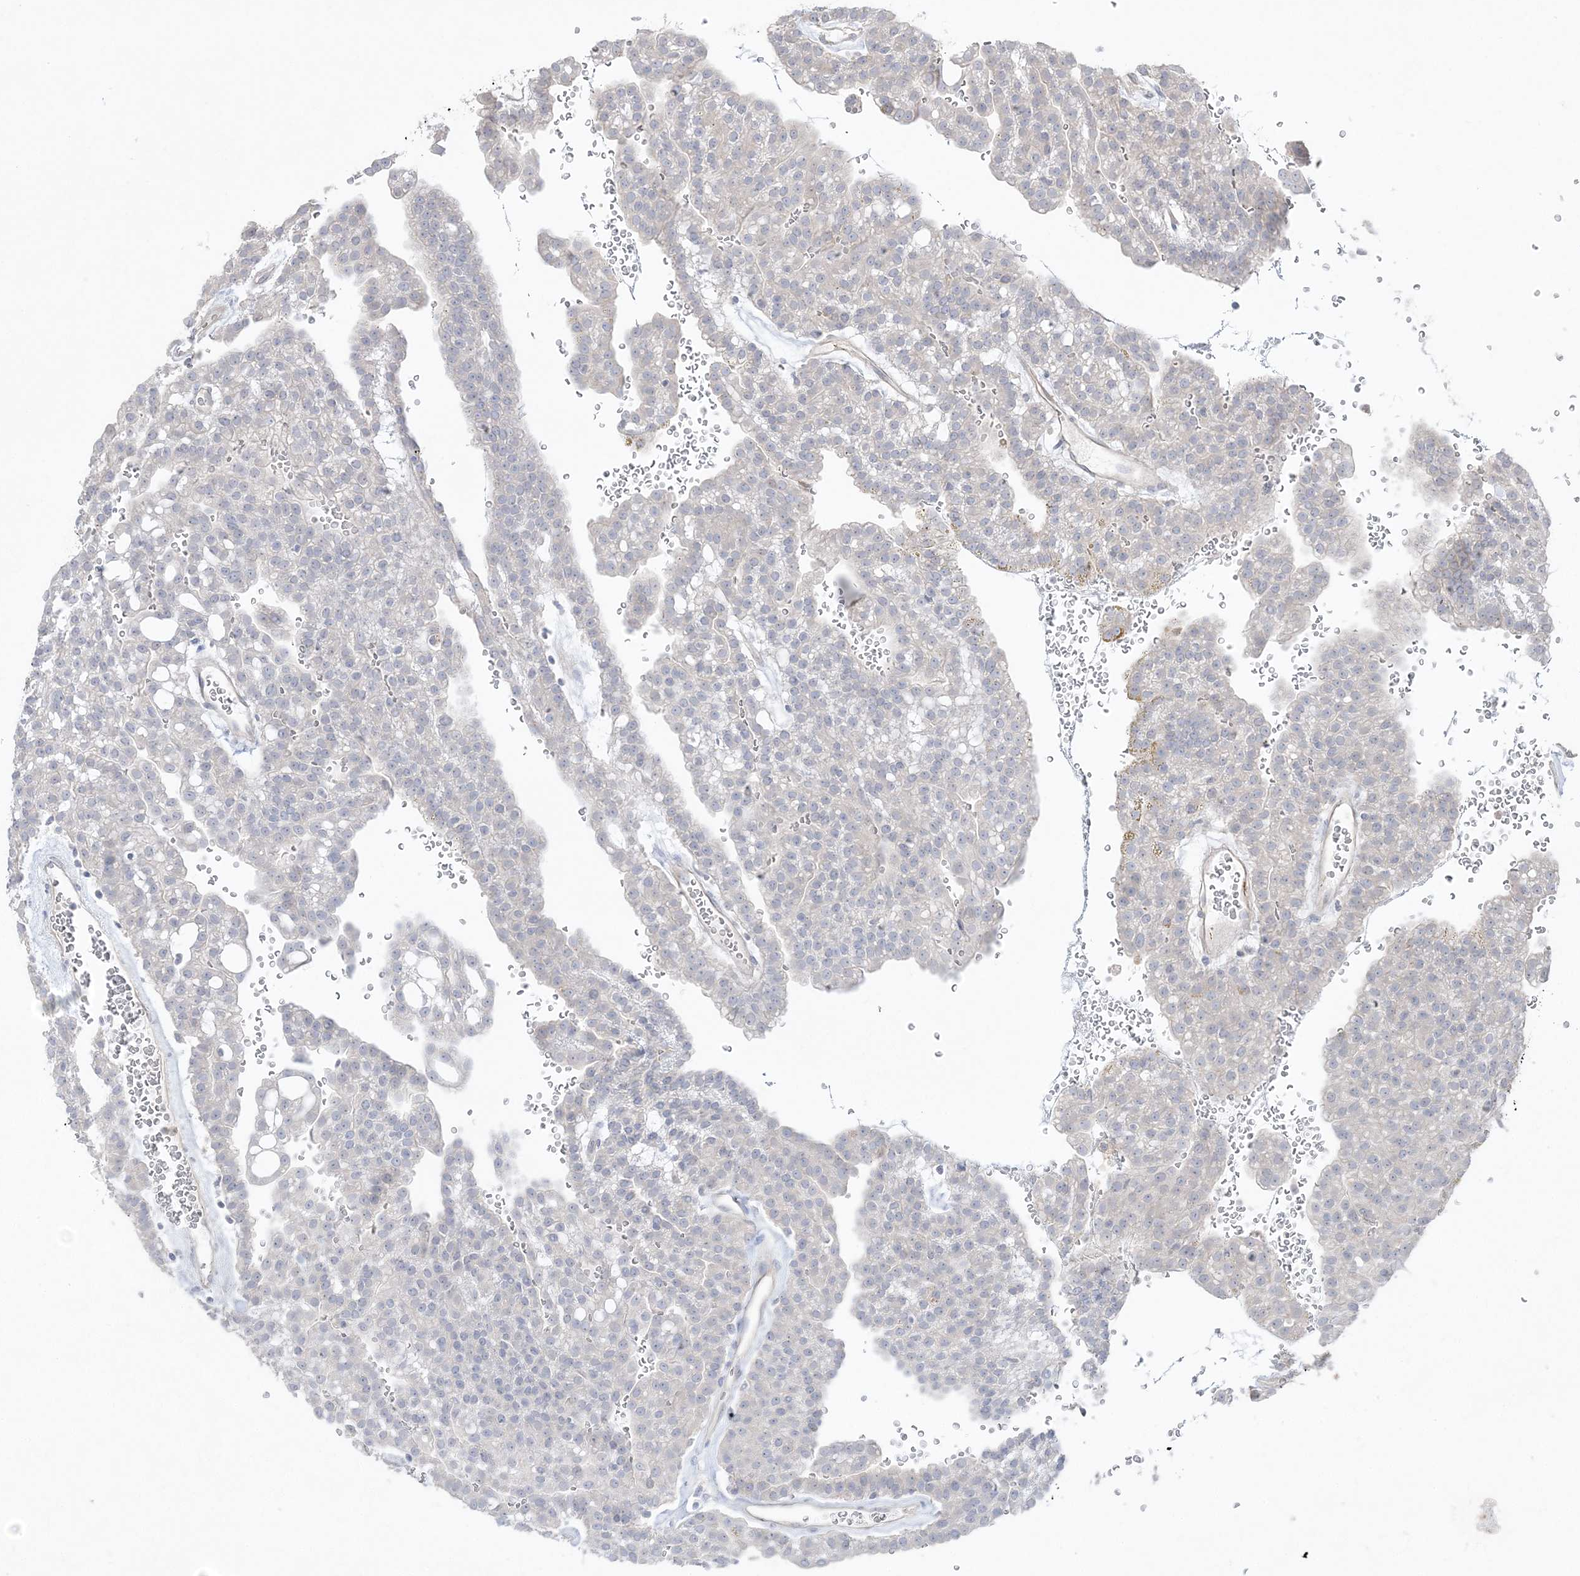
{"staining": {"intensity": "negative", "quantity": "none", "location": "none"}, "tissue": "renal cancer", "cell_type": "Tumor cells", "image_type": "cancer", "snomed": [{"axis": "morphology", "description": "Adenocarcinoma, NOS"}, {"axis": "topography", "description": "Kidney"}], "caption": "Immunohistochemistry photomicrograph of human adenocarcinoma (renal) stained for a protein (brown), which exhibits no positivity in tumor cells.", "gene": "SH3BP4", "patient": {"sex": "male", "age": 63}}